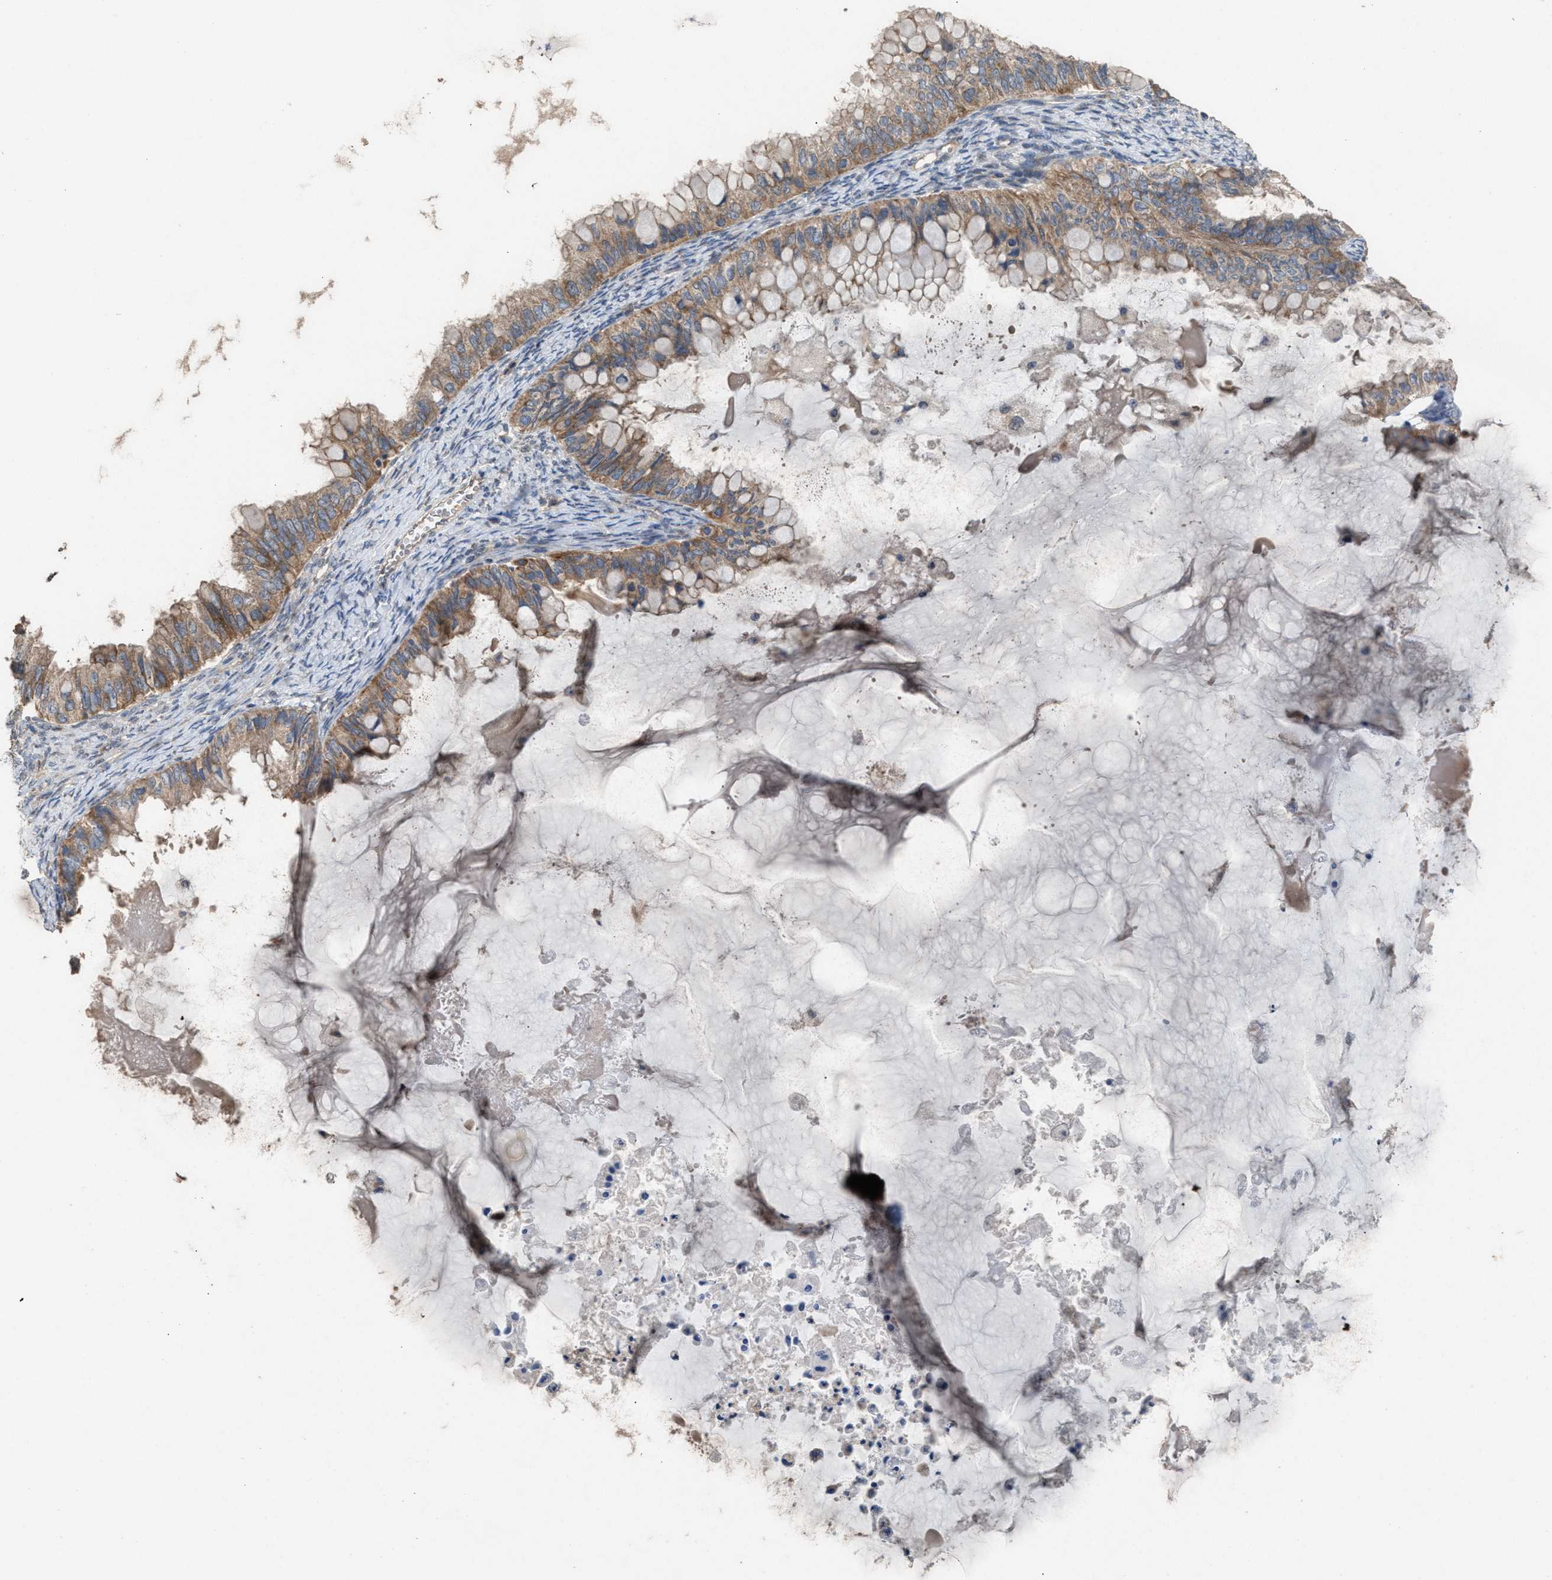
{"staining": {"intensity": "moderate", "quantity": ">75%", "location": "cytoplasmic/membranous"}, "tissue": "ovarian cancer", "cell_type": "Tumor cells", "image_type": "cancer", "snomed": [{"axis": "morphology", "description": "Cystadenocarcinoma, mucinous, NOS"}, {"axis": "topography", "description": "Ovary"}], "caption": "Mucinous cystadenocarcinoma (ovarian) tissue displays moderate cytoplasmic/membranous staining in about >75% of tumor cells, visualized by immunohistochemistry.", "gene": "TPK1", "patient": {"sex": "female", "age": 80}}